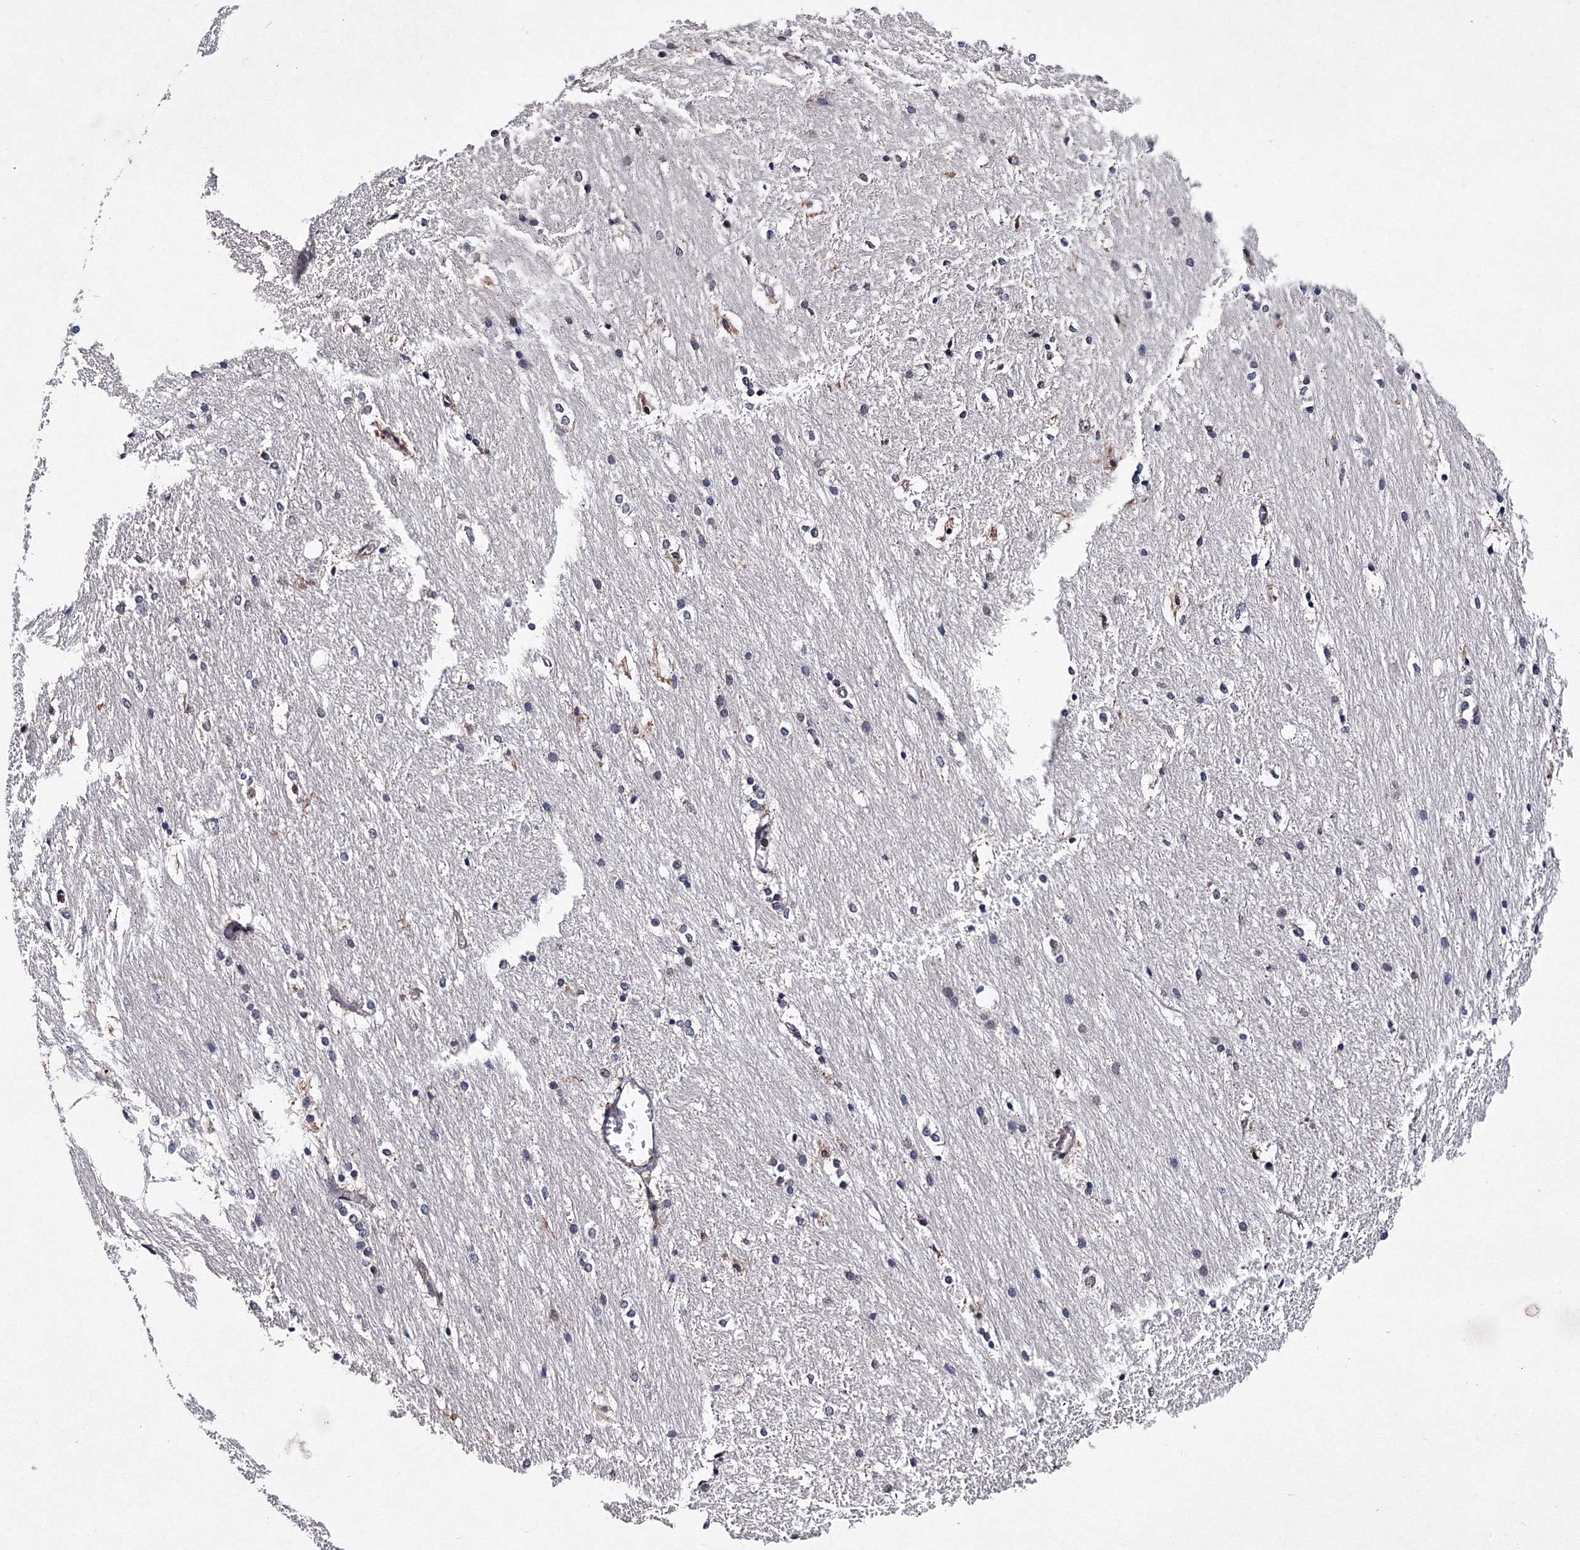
{"staining": {"intensity": "negative", "quantity": "none", "location": "none"}, "tissue": "caudate", "cell_type": "Glial cells", "image_type": "normal", "snomed": [{"axis": "morphology", "description": "Normal tissue, NOS"}, {"axis": "topography", "description": "Lateral ventricle wall"}], "caption": "Protein analysis of unremarkable caudate shows no significant staining in glial cells. (Stains: DAB (3,3'-diaminobenzidine) immunohistochemistry (IHC) with hematoxylin counter stain, Microscopy: brightfield microscopy at high magnification).", "gene": "PHYKPL", "patient": {"sex": "female", "age": 19}}